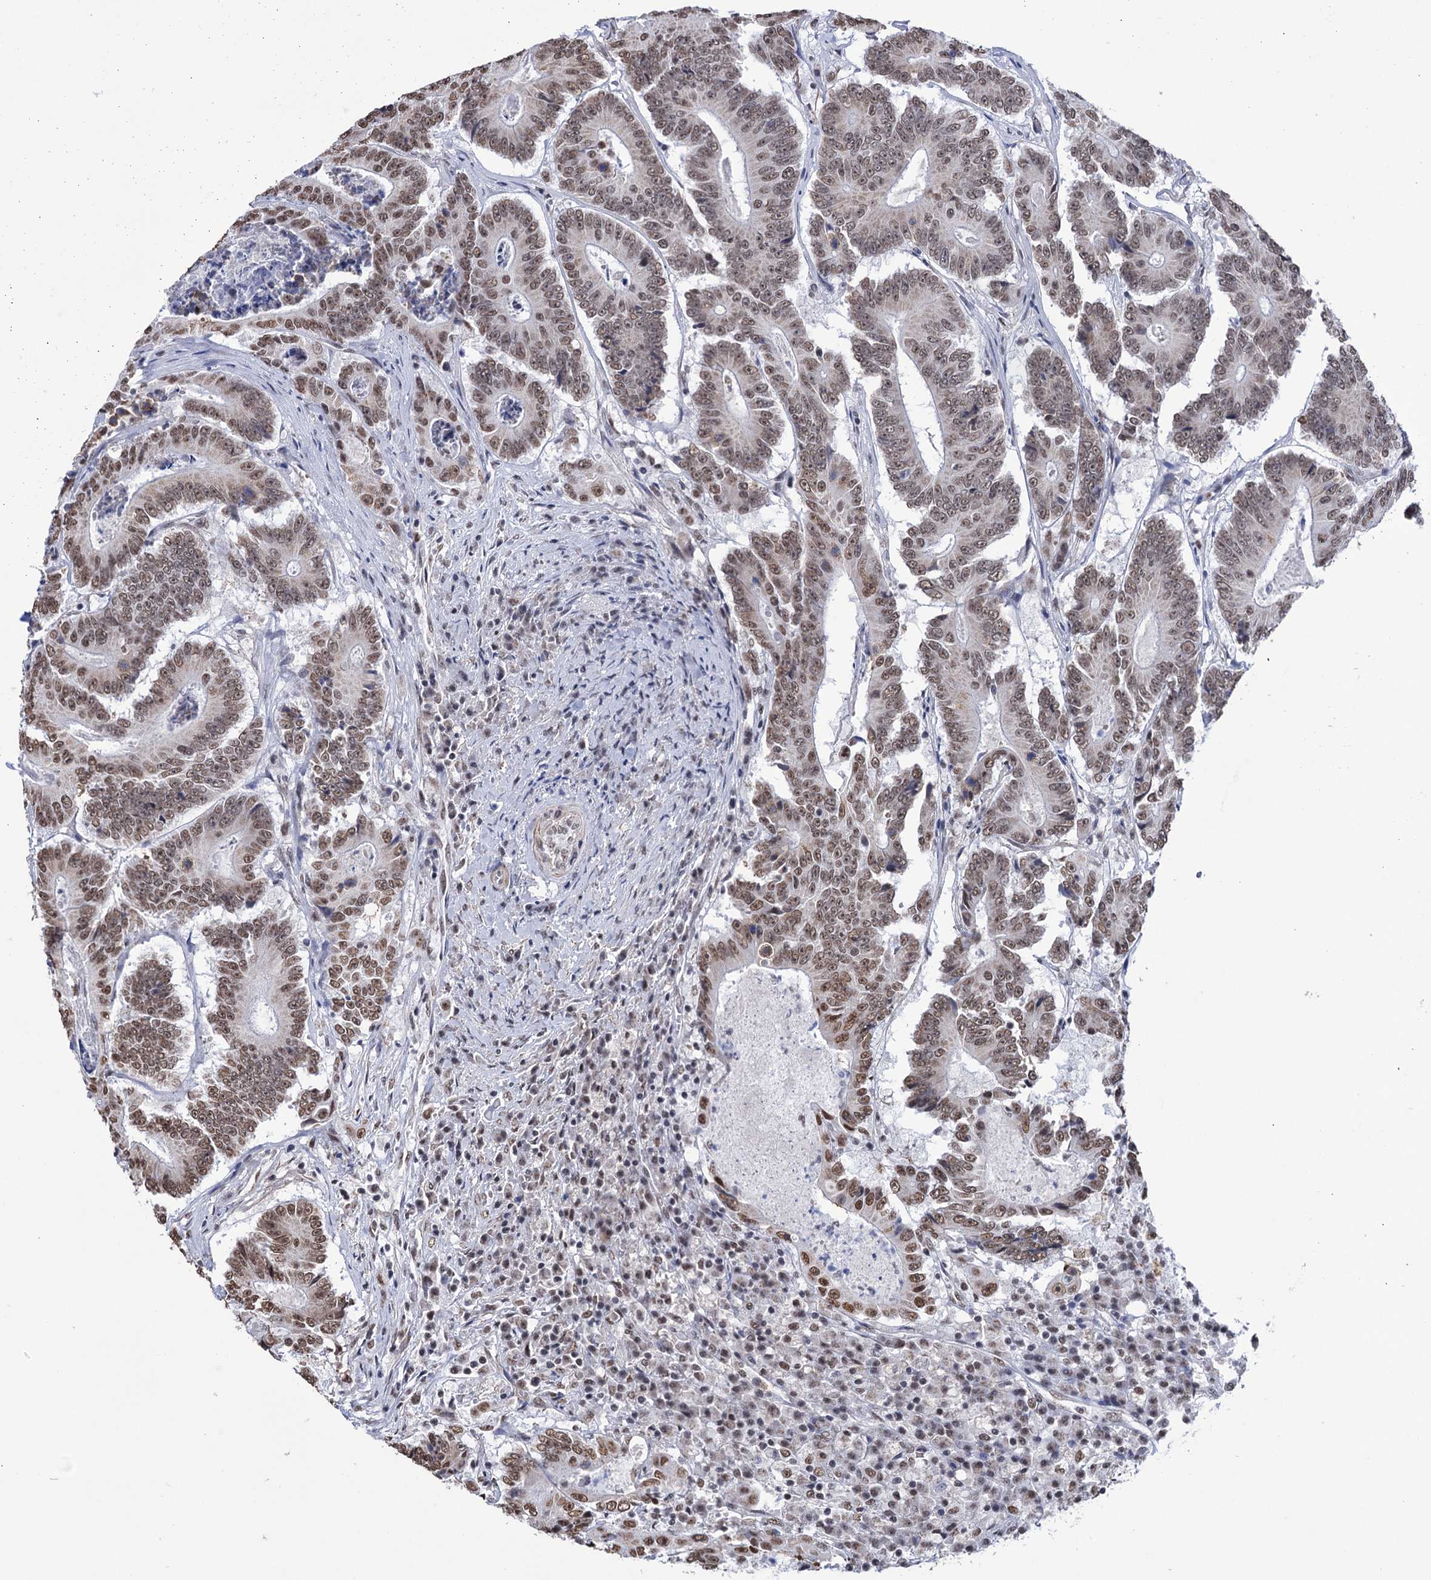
{"staining": {"intensity": "moderate", "quantity": ">75%", "location": "nuclear"}, "tissue": "colorectal cancer", "cell_type": "Tumor cells", "image_type": "cancer", "snomed": [{"axis": "morphology", "description": "Adenocarcinoma, NOS"}, {"axis": "topography", "description": "Colon"}], "caption": "Immunohistochemistry (IHC) micrograph of human adenocarcinoma (colorectal) stained for a protein (brown), which displays medium levels of moderate nuclear positivity in about >75% of tumor cells.", "gene": "ABHD10", "patient": {"sex": "male", "age": 83}}